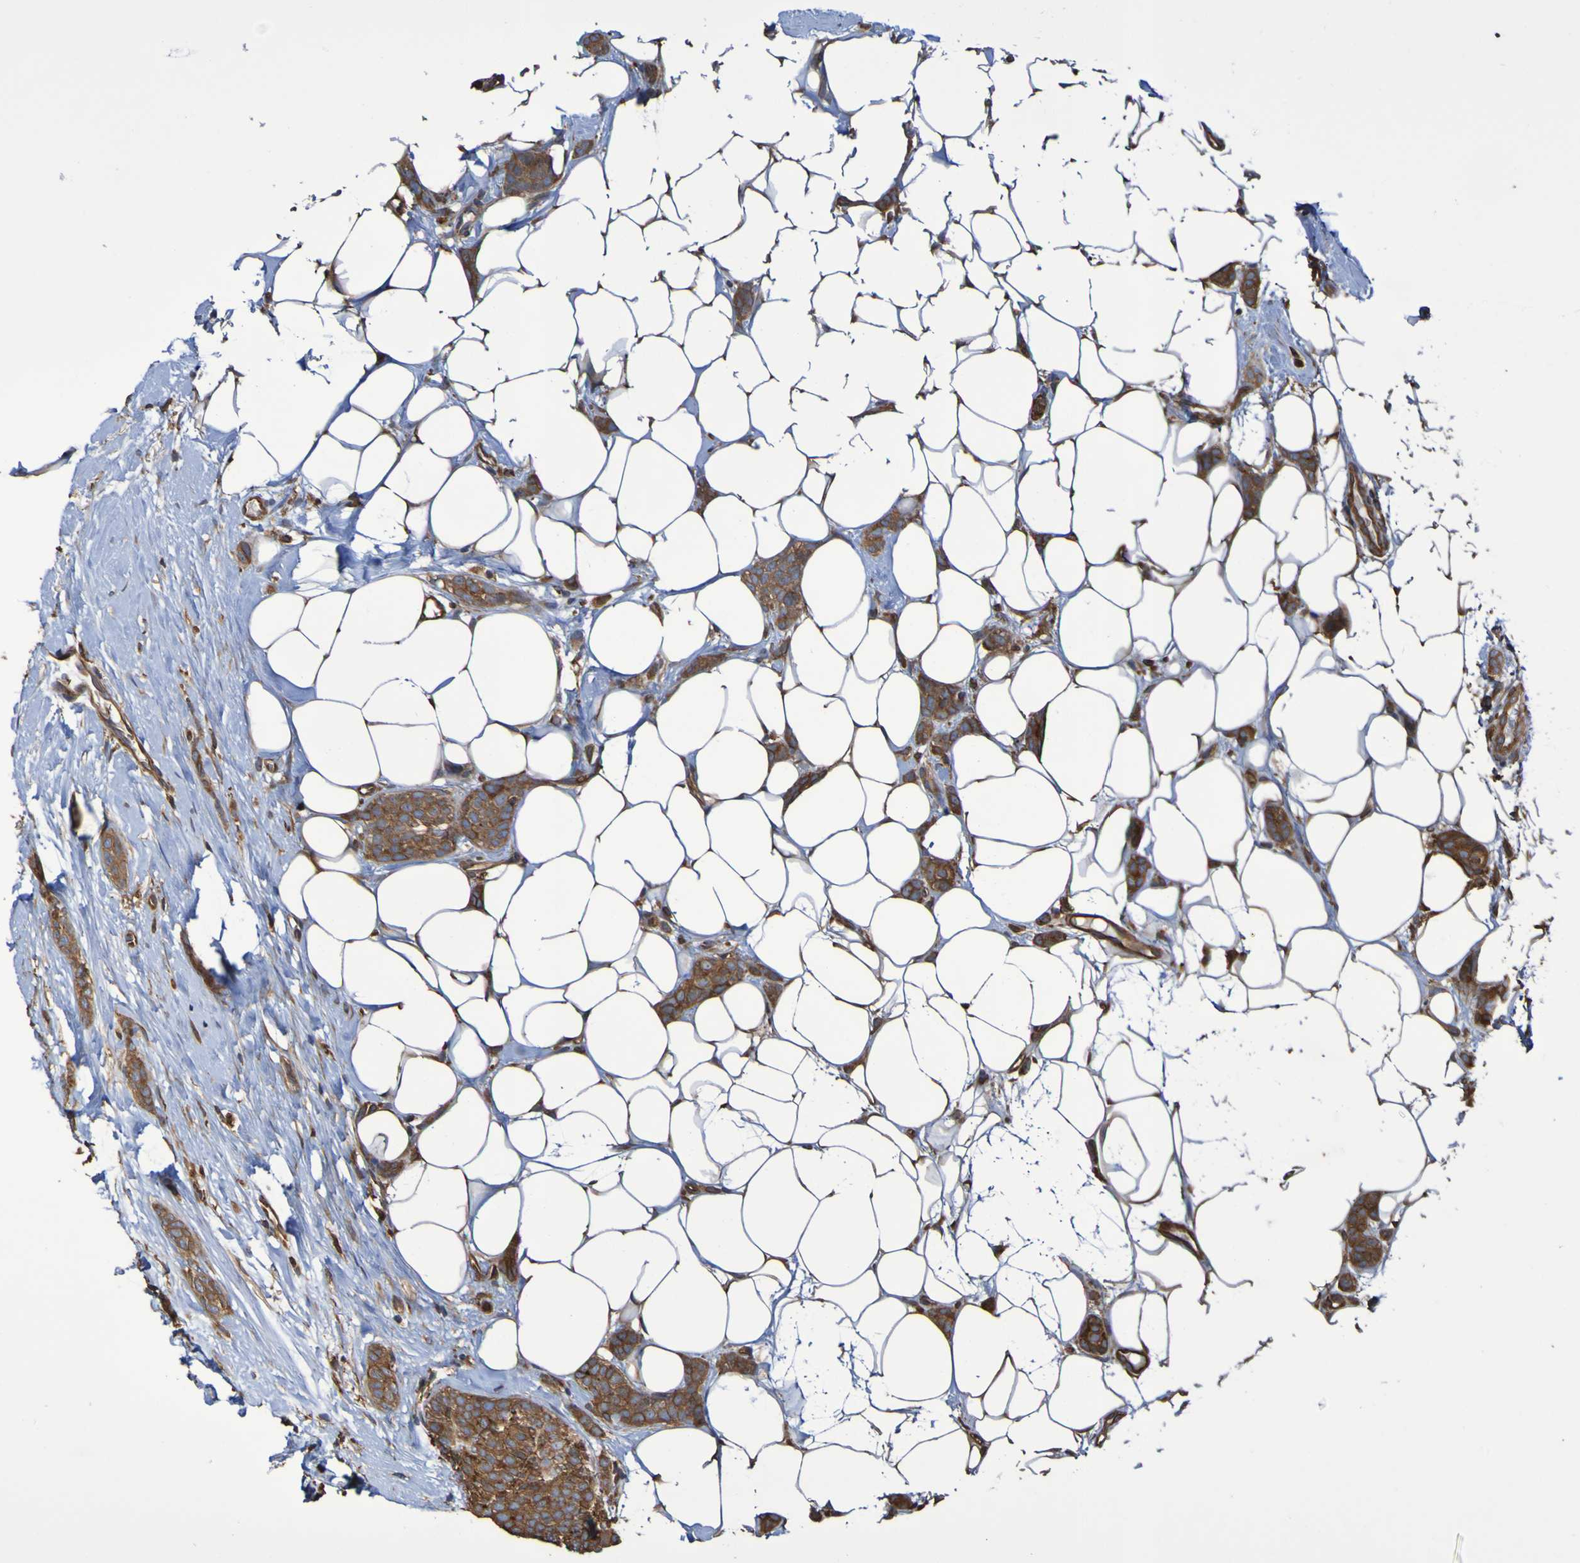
{"staining": {"intensity": "moderate", "quantity": ">75%", "location": "cytoplasmic/membranous"}, "tissue": "breast cancer", "cell_type": "Tumor cells", "image_type": "cancer", "snomed": [{"axis": "morphology", "description": "Lobular carcinoma"}, {"axis": "topography", "description": "Skin"}, {"axis": "topography", "description": "Breast"}], "caption": "Immunohistochemistry staining of breast lobular carcinoma, which displays medium levels of moderate cytoplasmic/membranous staining in approximately >75% of tumor cells indicating moderate cytoplasmic/membranous protein expression. The staining was performed using DAB (3,3'-diaminobenzidine) (brown) for protein detection and nuclei were counterstained in hematoxylin (blue).", "gene": "RAB11A", "patient": {"sex": "female", "age": 46}}